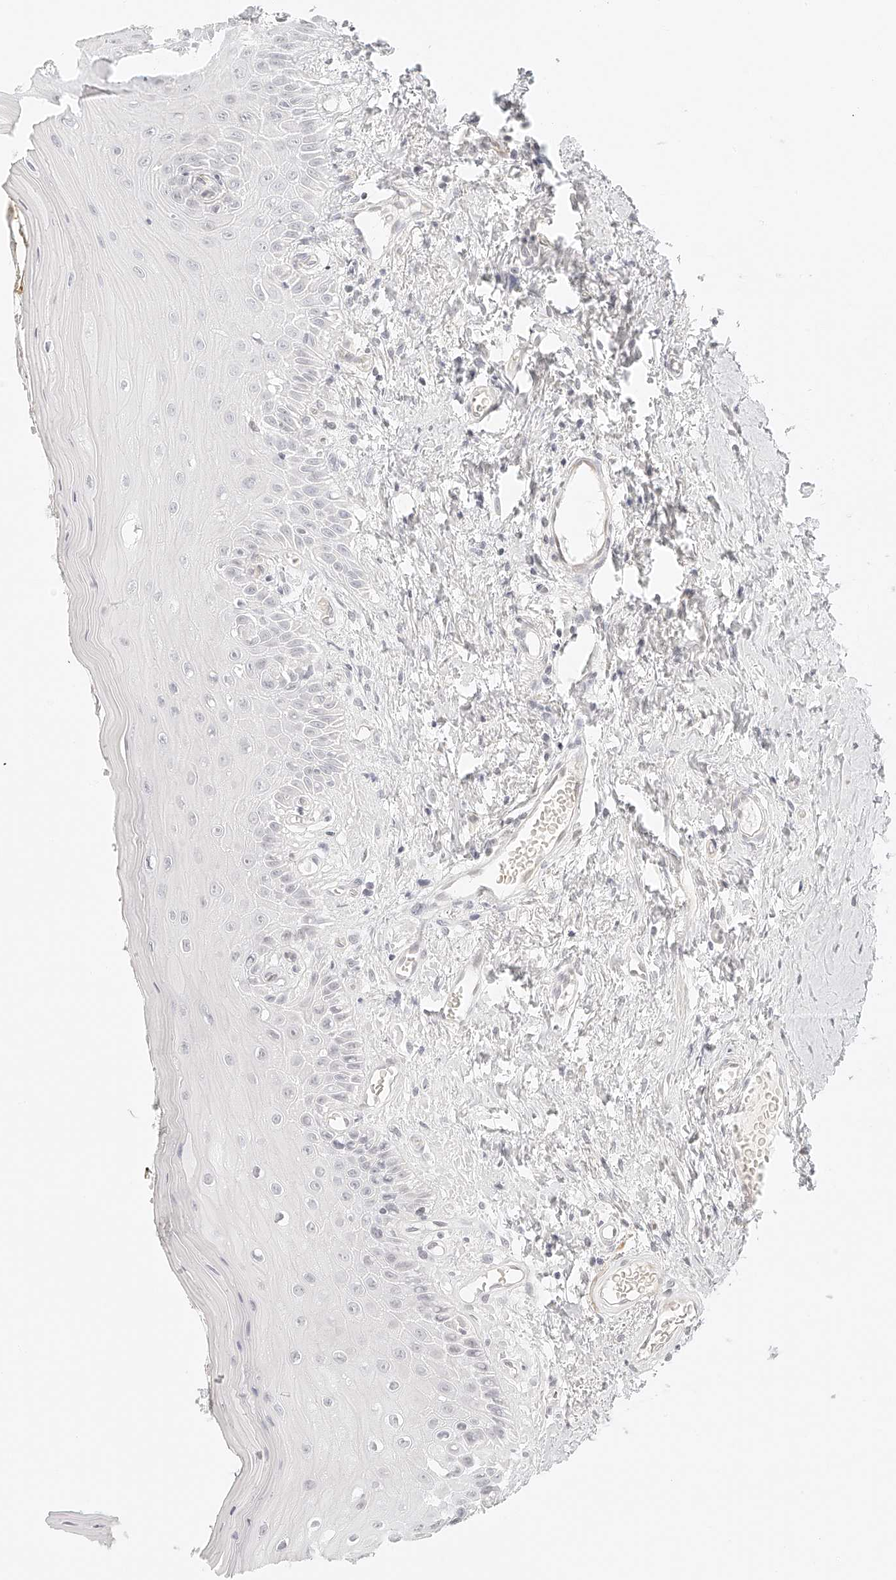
{"staining": {"intensity": "negative", "quantity": "none", "location": "none"}, "tissue": "oral mucosa", "cell_type": "Squamous epithelial cells", "image_type": "normal", "snomed": [{"axis": "morphology", "description": "Normal tissue, NOS"}, {"axis": "topography", "description": "Oral tissue"}], "caption": "This is an immunohistochemistry histopathology image of normal oral mucosa. There is no expression in squamous epithelial cells.", "gene": "ZFP69", "patient": {"sex": "male", "age": 66}}